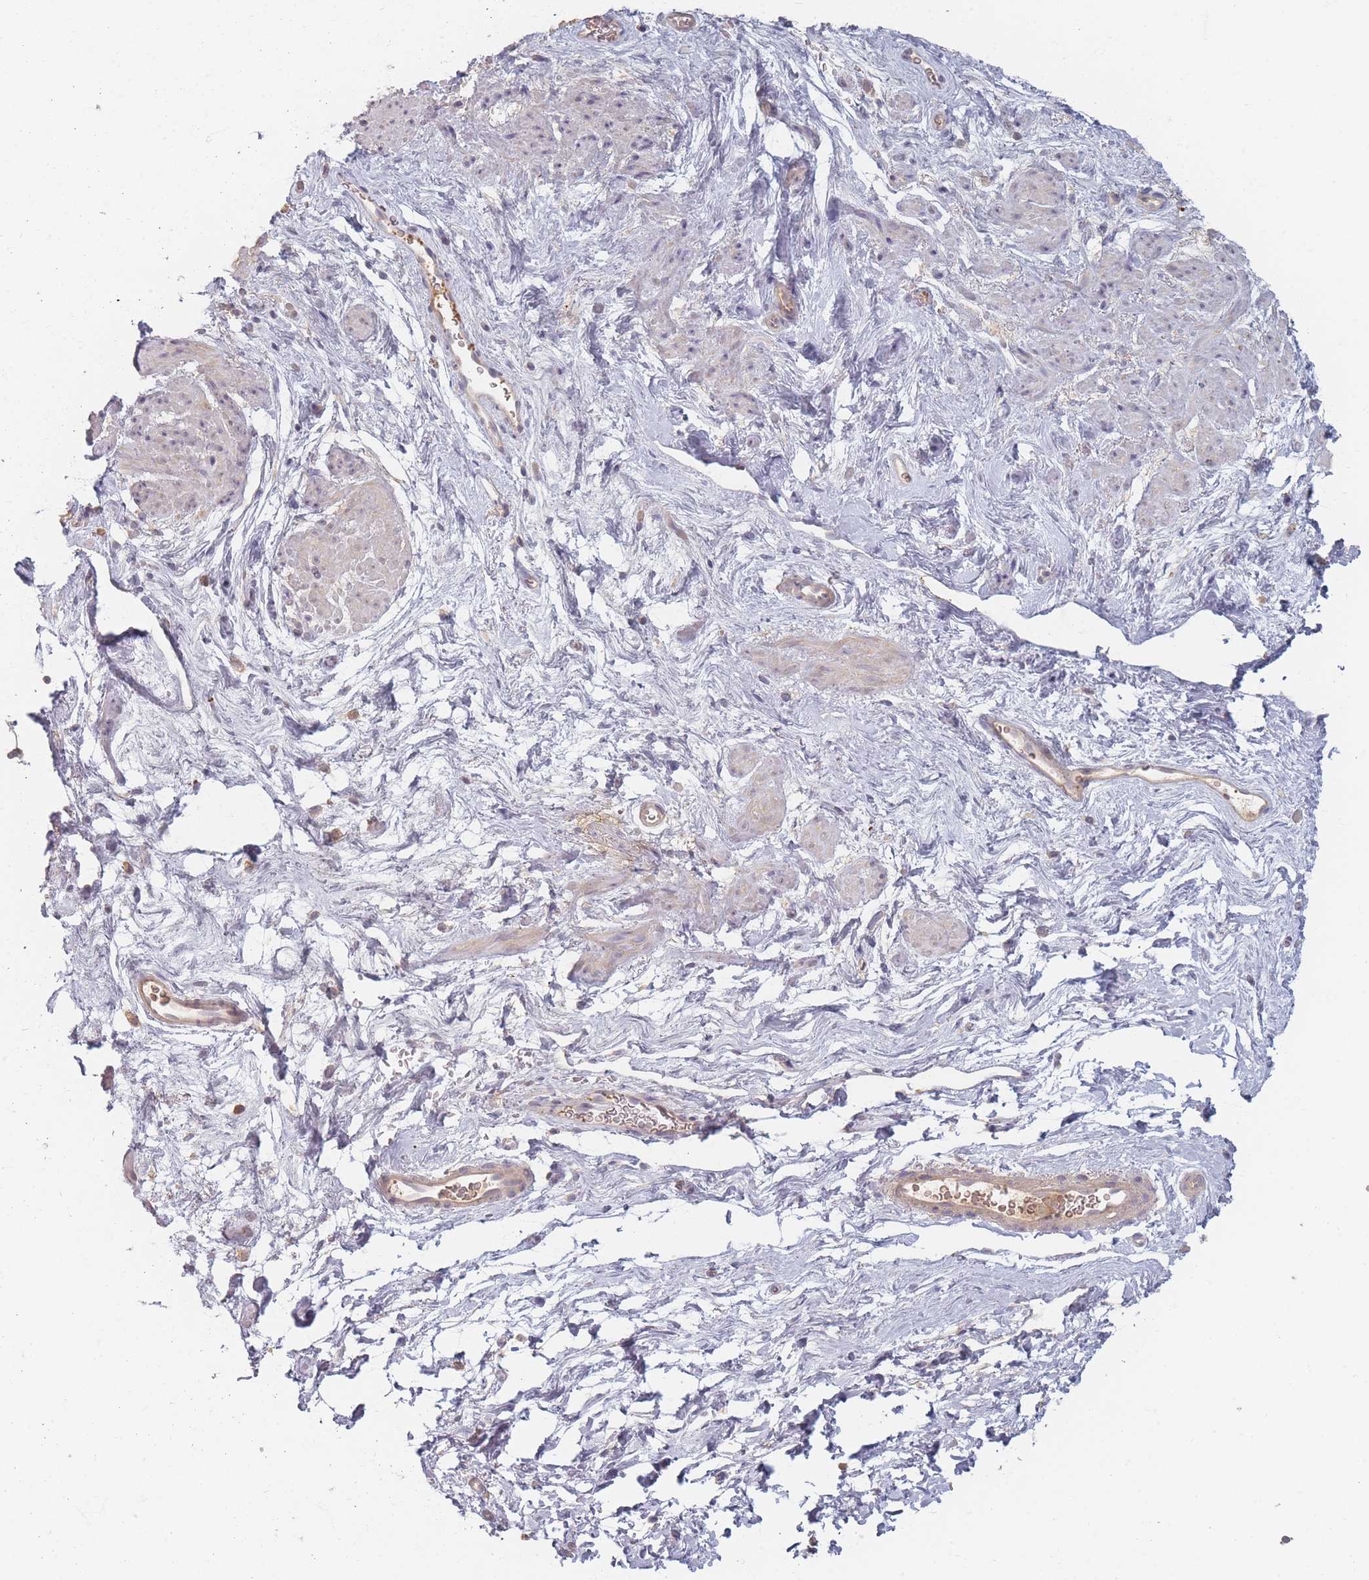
{"staining": {"intensity": "moderate", "quantity": "<25%", "location": "cytoplasmic/membranous"}, "tissue": "smooth muscle", "cell_type": "Smooth muscle cells", "image_type": "normal", "snomed": [{"axis": "morphology", "description": "Normal tissue, NOS"}, {"axis": "topography", "description": "Smooth muscle"}, {"axis": "topography", "description": "Peripheral nerve tissue"}], "caption": "Smooth muscle cells display moderate cytoplasmic/membranous positivity in approximately <25% of cells in benign smooth muscle.", "gene": "SLC35F3", "patient": {"sex": "male", "age": 69}}